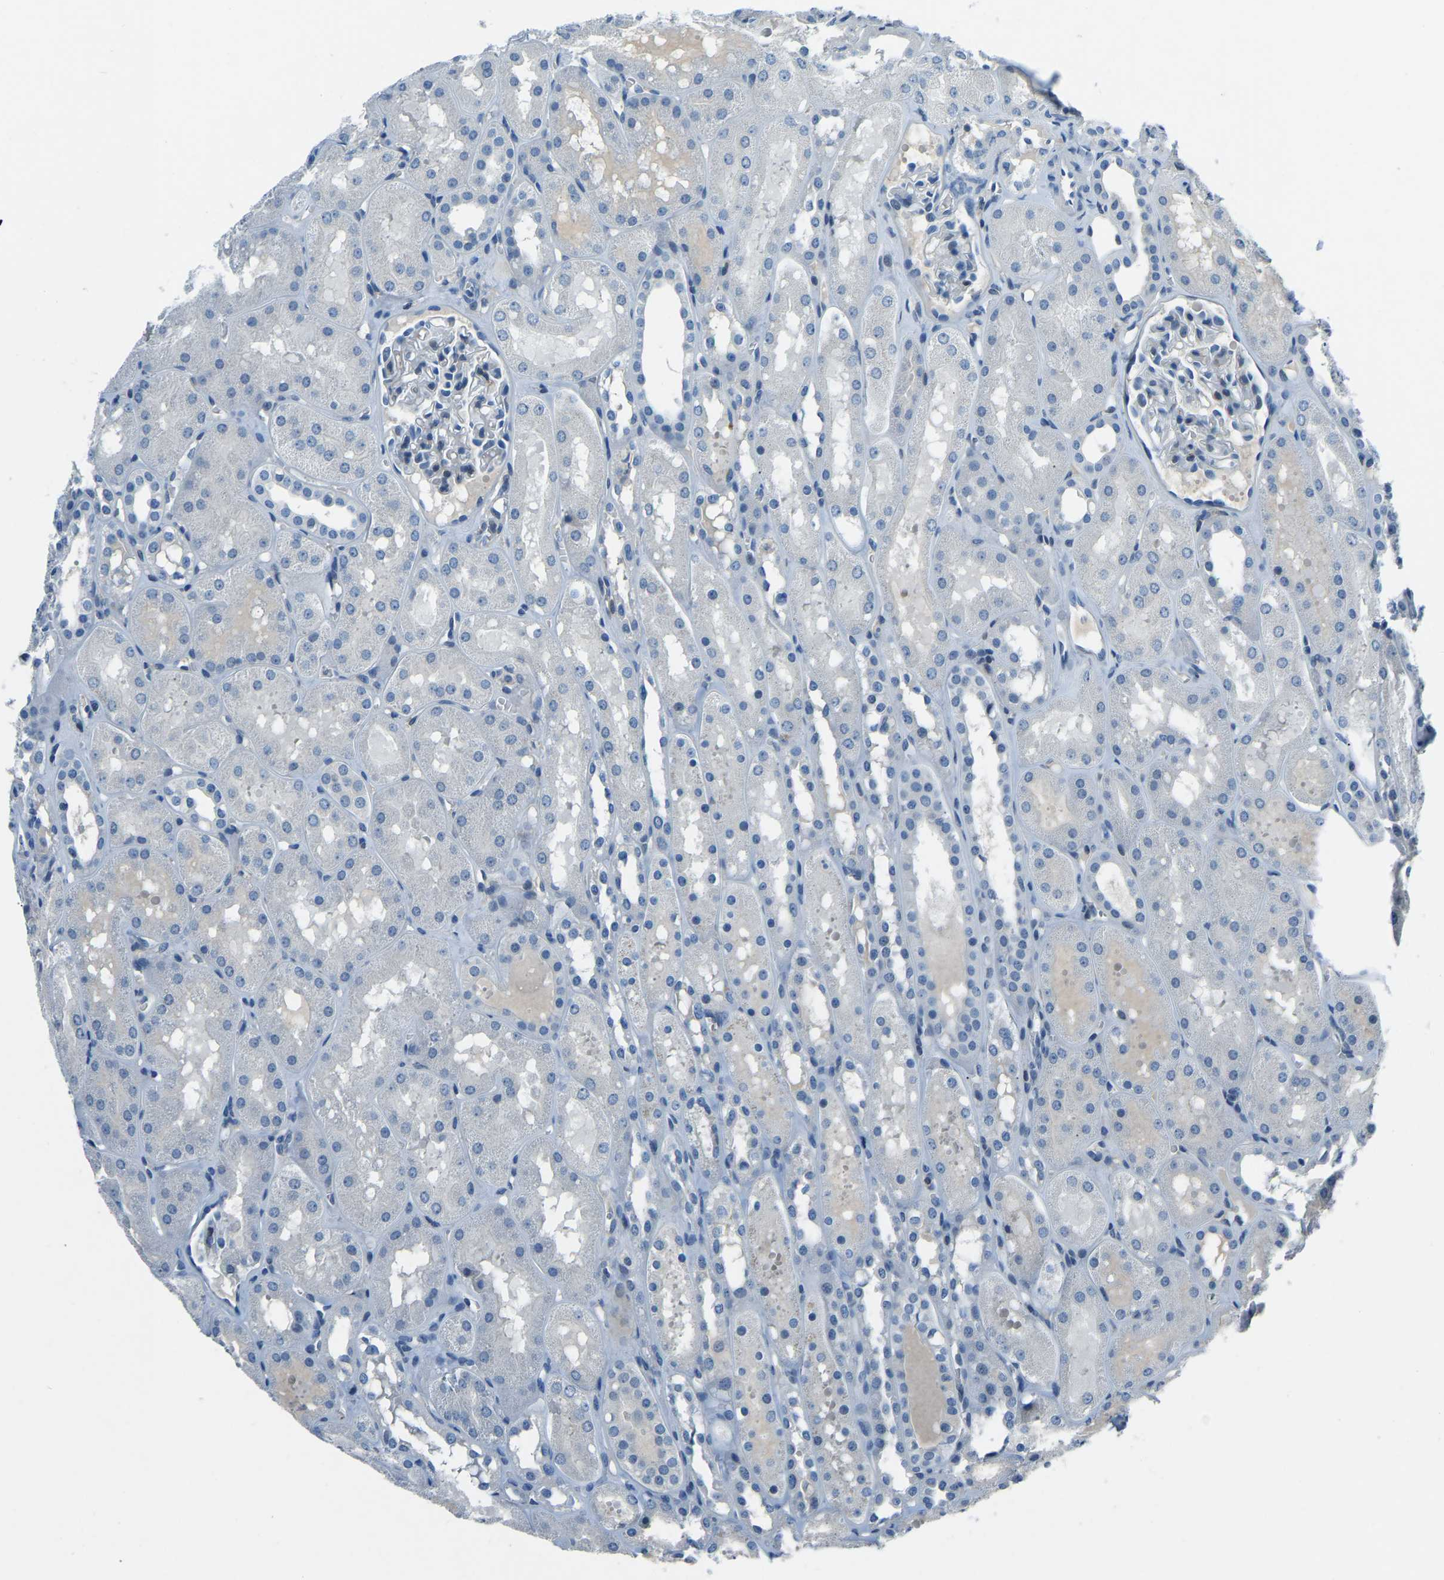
{"staining": {"intensity": "negative", "quantity": "none", "location": "none"}, "tissue": "kidney", "cell_type": "Cells in glomeruli", "image_type": "normal", "snomed": [{"axis": "morphology", "description": "Normal tissue, NOS"}, {"axis": "topography", "description": "Kidney"}, {"axis": "topography", "description": "Urinary bladder"}], "caption": "Kidney stained for a protein using immunohistochemistry shows no positivity cells in glomeruli.", "gene": "XIRP1", "patient": {"sex": "male", "age": 16}}